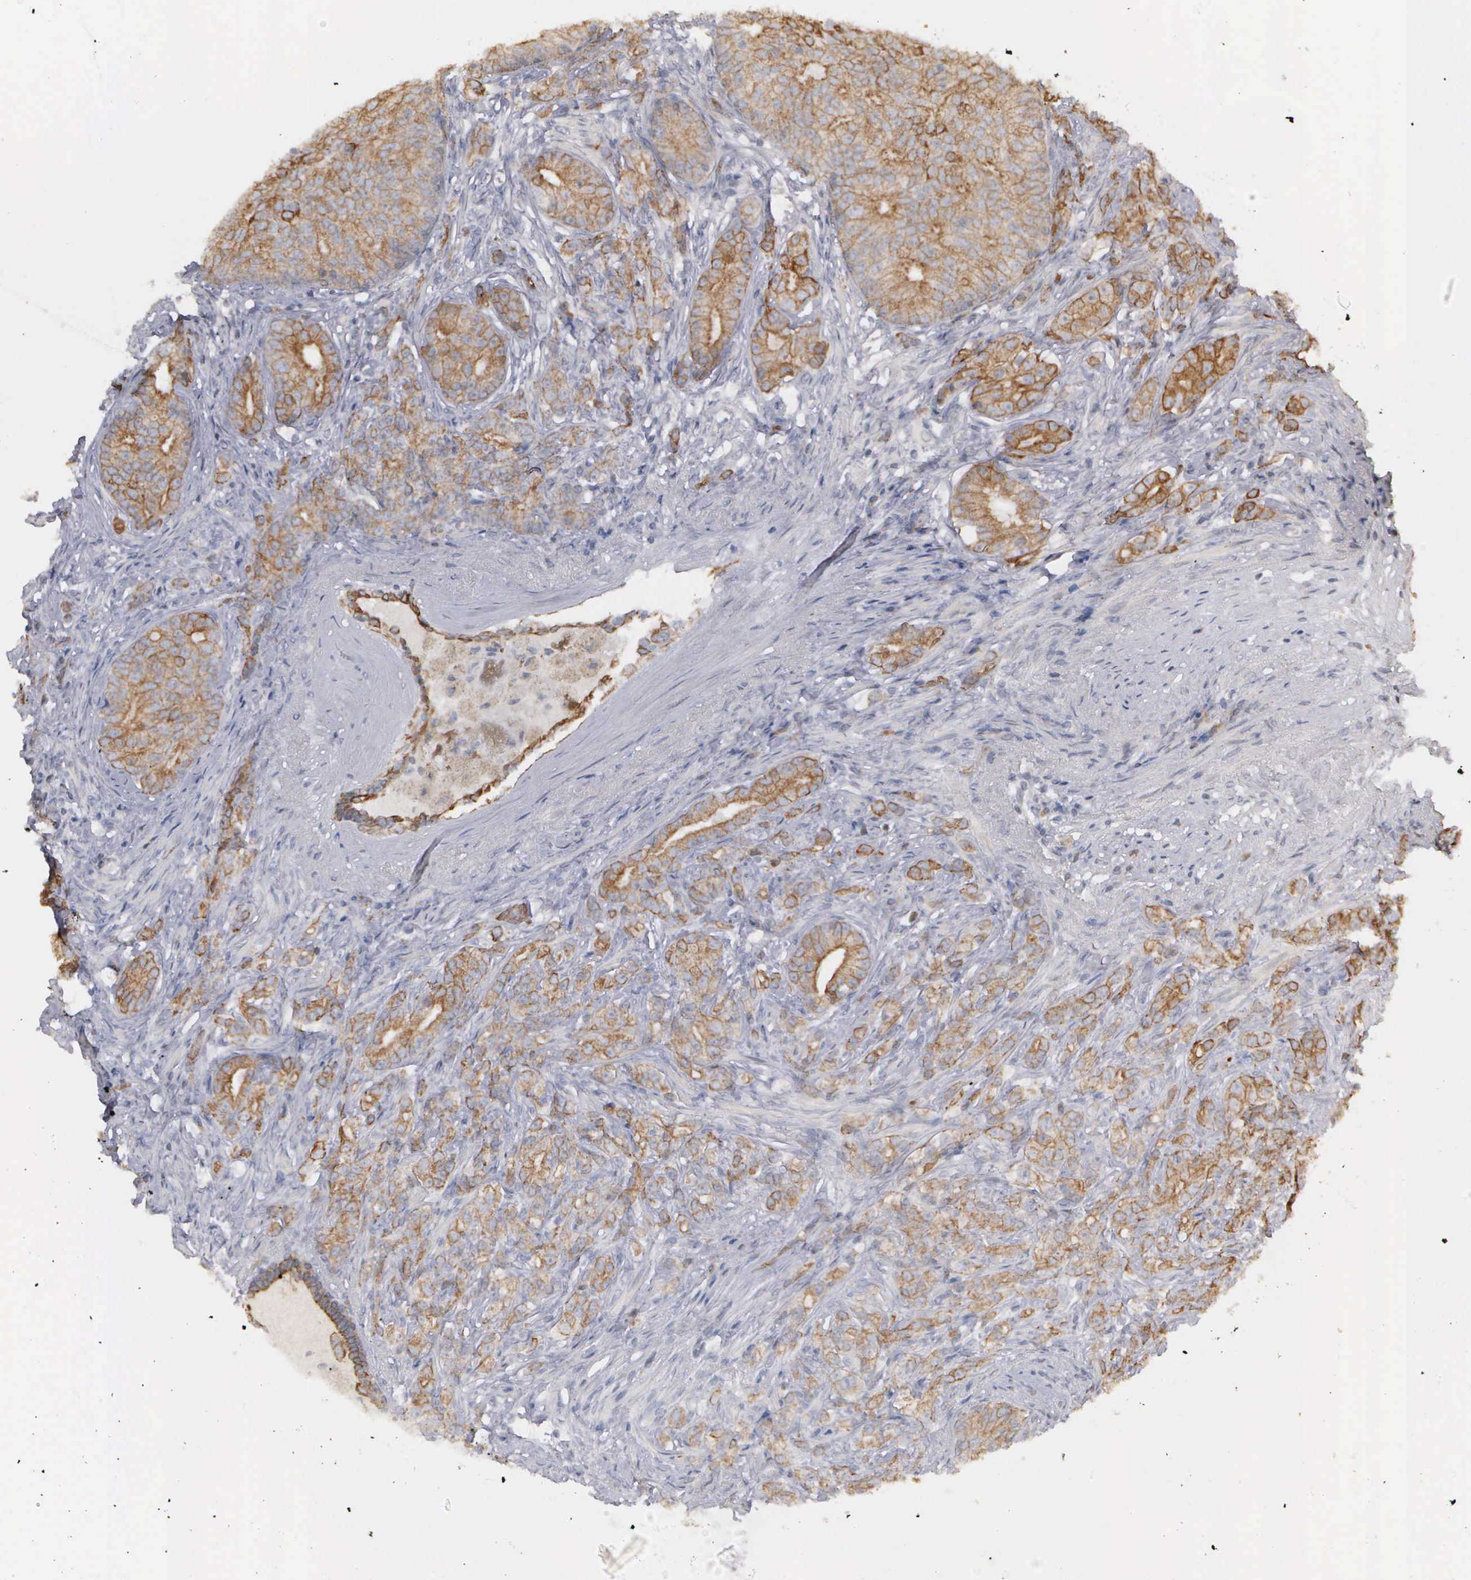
{"staining": {"intensity": "weak", "quantity": "25%-75%", "location": "cytoplasmic/membranous"}, "tissue": "prostate cancer", "cell_type": "Tumor cells", "image_type": "cancer", "snomed": [{"axis": "morphology", "description": "Adenocarcinoma, Medium grade"}, {"axis": "topography", "description": "Prostate"}], "caption": "Protein expression analysis of human adenocarcinoma (medium-grade) (prostate) reveals weak cytoplasmic/membranous staining in approximately 25%-75% of tumor cells. The staining was performed using DAB (3,3'-diaminobenzidine), with brown indicating positive protein expression. Nuclei are stained blue with hematoxylin.", "gene": "WDR89", "patient": {"sex": "male", "age": 59}}